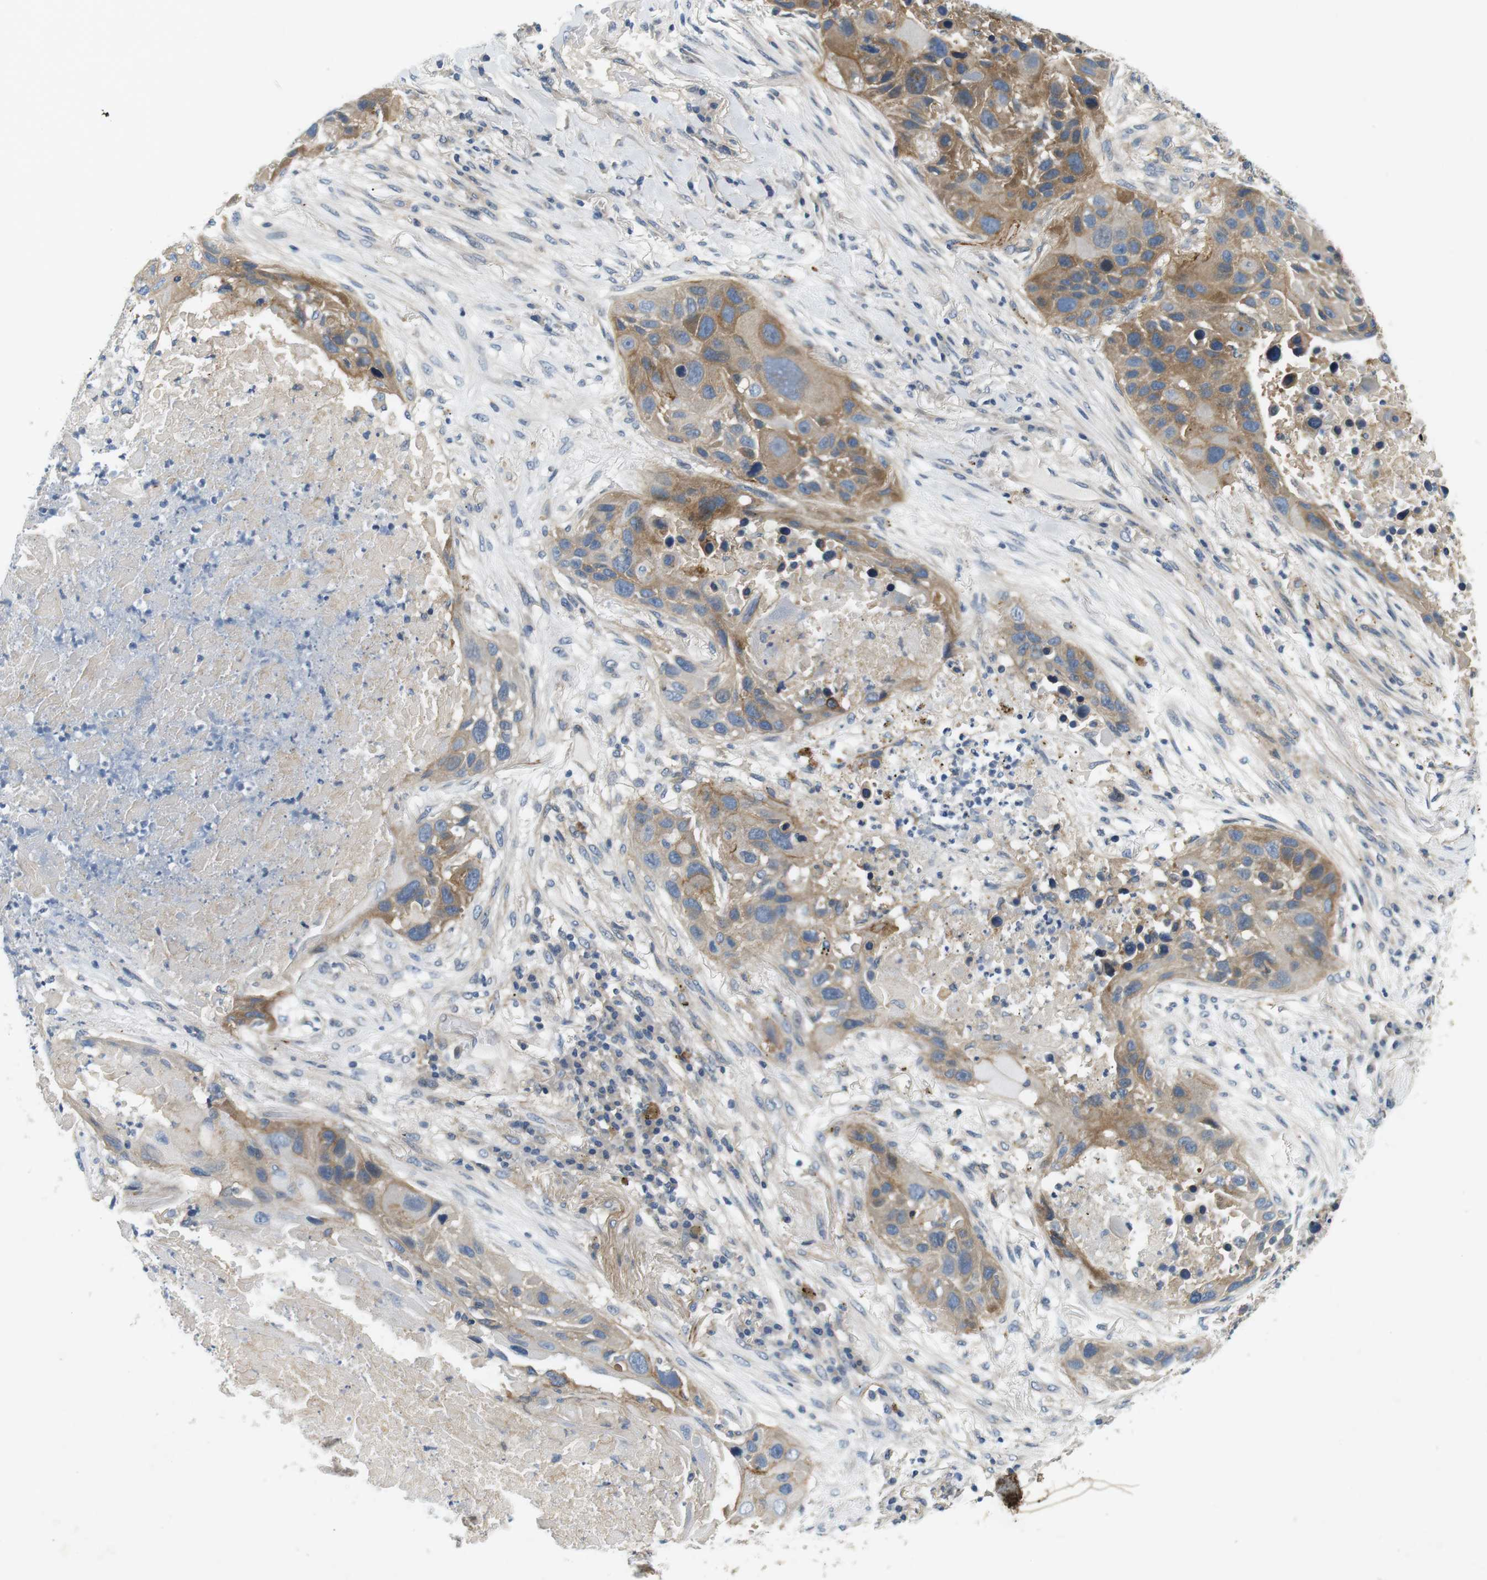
{"staining": {"intensity": "moderate", "quantity": "25%-75%", "location": "cytoplasmic/membranous"}, "tissue": "lung cancer", "cell_type": "Tumor cells", "image_type": "cancer", "snomed": [{"axis": "morphology", "description": "Squamous cell carcinoma, NOS"}, {"axis": "topography", "description": "Lung"}], "caption": "Squamous cell carcinoma (lung) stained with a protein marker displays moderate staining in tumor cells.", "gene": "SLC30A1", "patient": {"sex": "male", "age": 57}}